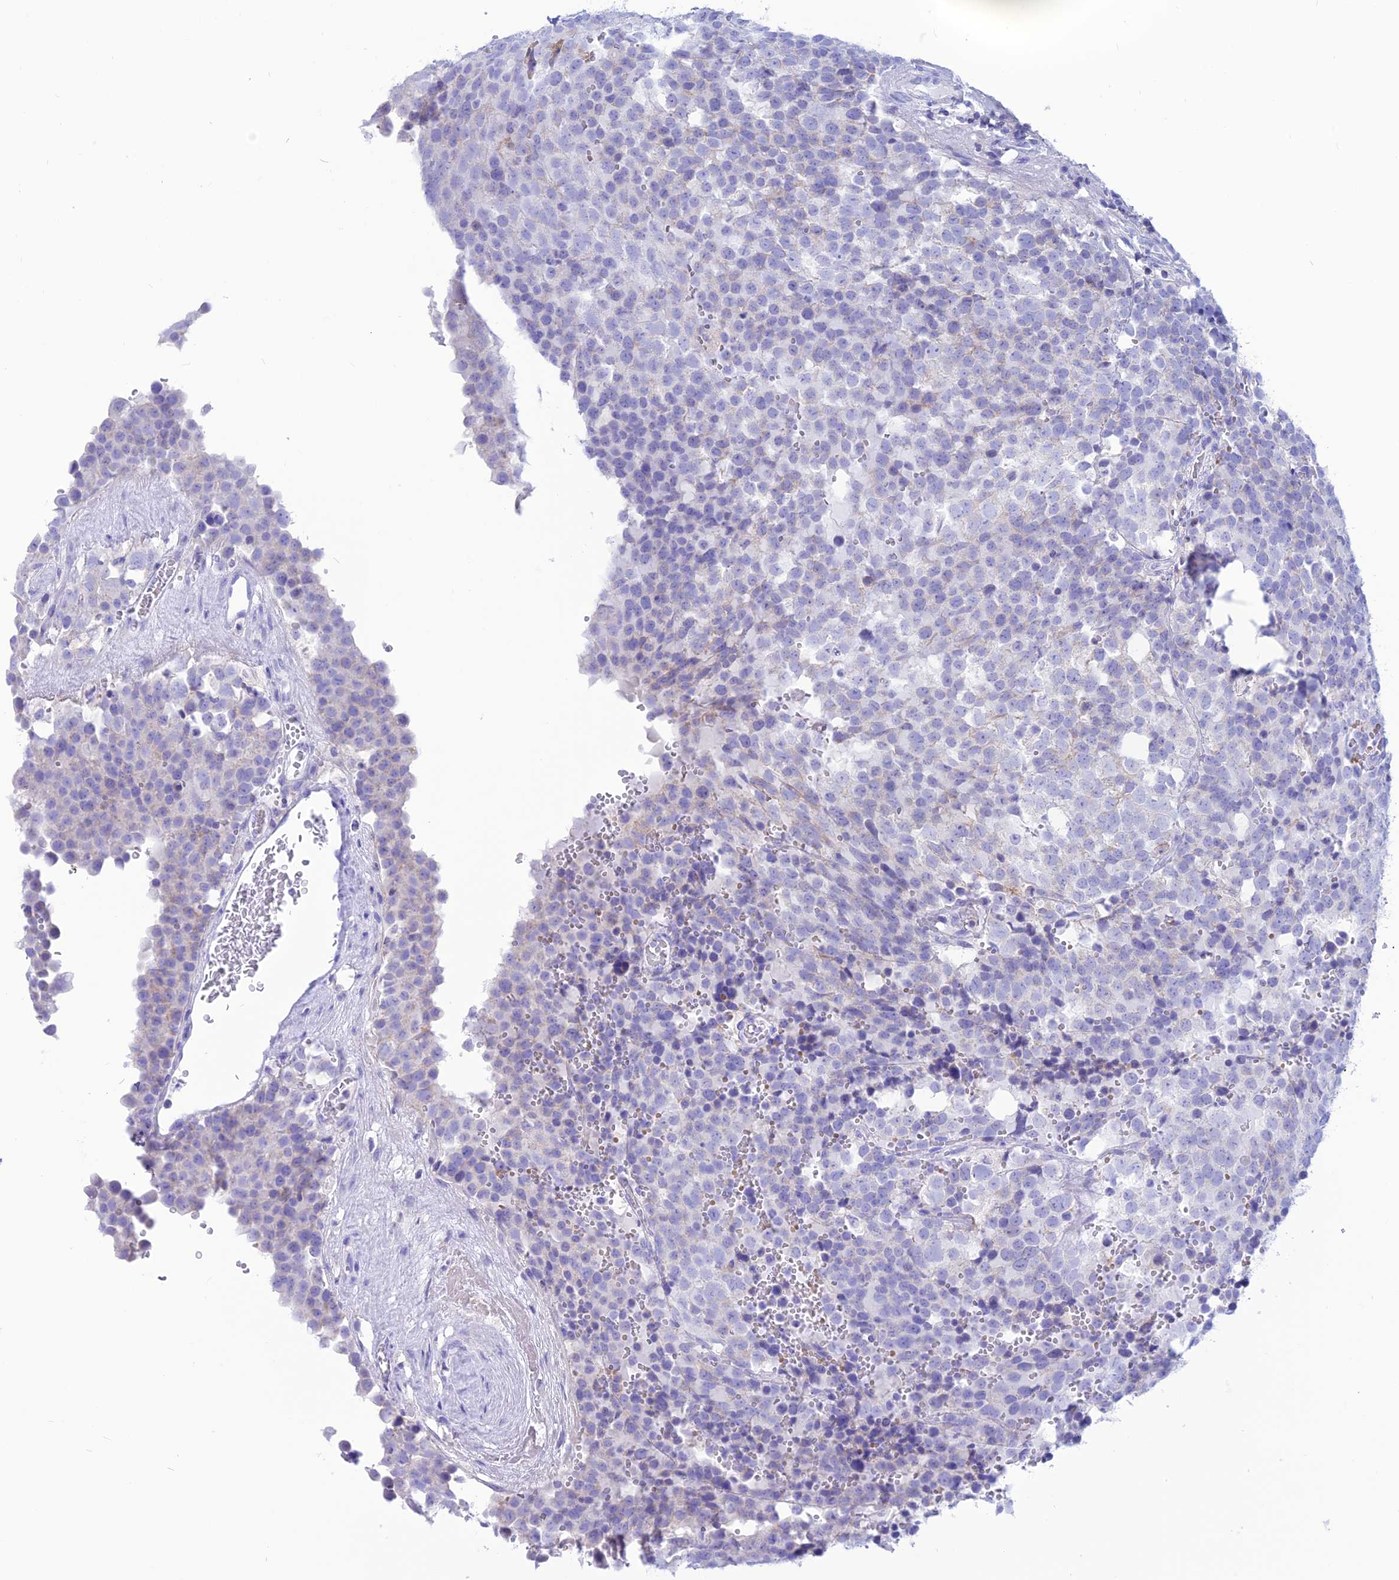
{"staining": {"intensity": "negative", "quantity": "none", "location": "none"}, "tissue": "testis cancer", "cell_type": "Tumor cells", "image_type": "cancer", "snomed": [{"axis": "morphology", "description": "Seminoma, NOS"}, {"axis": "topography", "description": "Testis"}], "caption": "Protein analysis of testis seminoma displays no significant positivity in tumor cells.", "gene": "GLYATL1", "patient": {"sex": "male", "age": 71}}